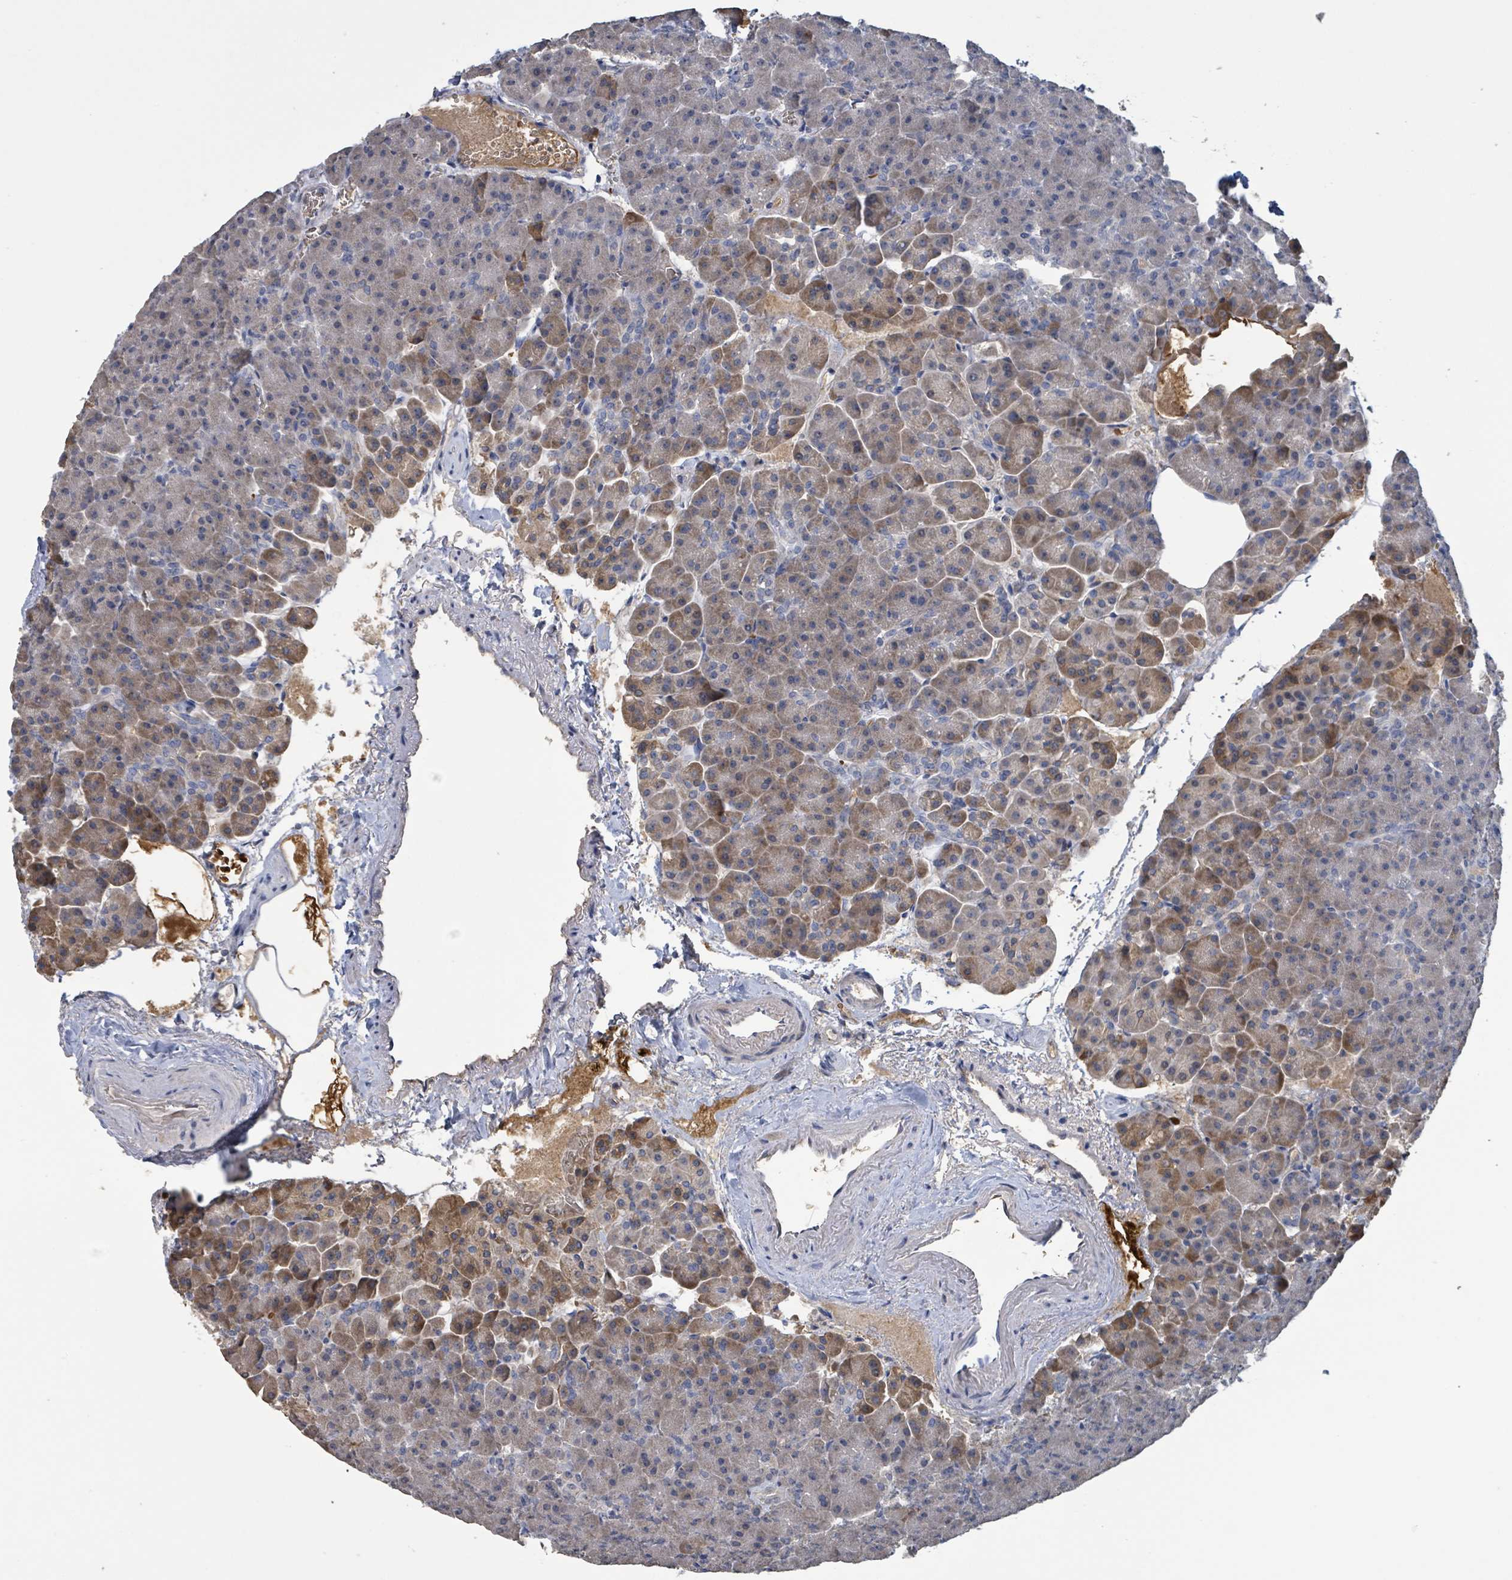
{"staining": {"intensity": "moderate", "quantity": "25%-75%", "location": "cytoplasmic/membranous"}, "tissue": "pancreas", "cell_type": "Exocrine glandular cells", "image_type": "normal", "snomed": [{"axis": "morphology", "description": "Normal tissue, NOS"}, {"axis": "topography", "description": "Pancreas"}], "caption": "This image shows immunohistochemistry (IHC) staining of normal human pancreas, with medium moderate cytoplasmic/membranous expression in approximately 25%-75% of exocrine glandular cells.", "gene": "SEBOX", "patient": {"sex": "female", "age": 74}}